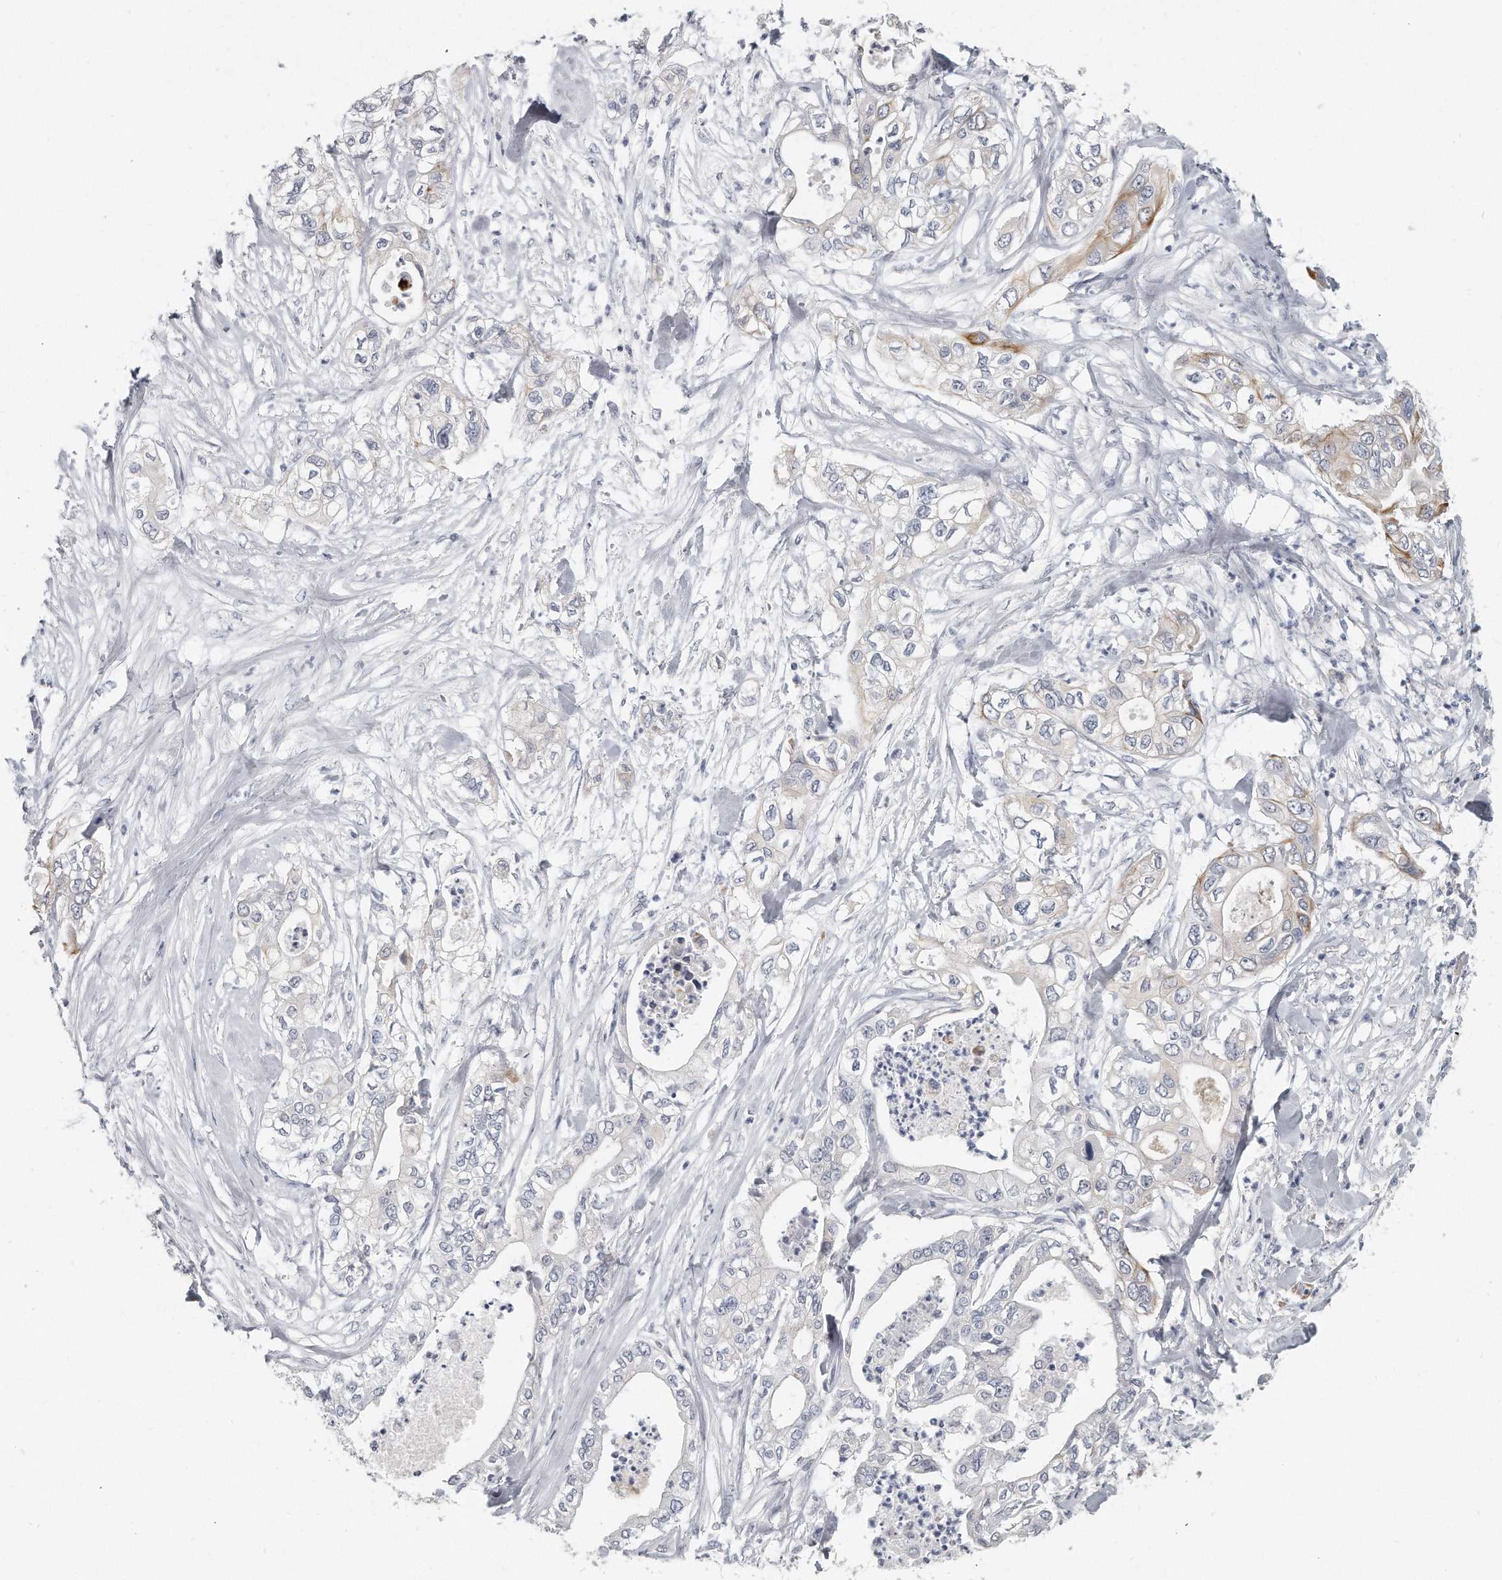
{"staining": {"intensity": "weak", "quantity": "<25%", "location": "cytoplasmic/membranous"}, "tissue": "pancreatic cancer", "cell_type": "Tumor cells", "image_type": "cancer", "snomed": [{"axis": "morphology", "description": "Adenocarcinoma, NOS"}, {"axis": "topography", "description": "Pancreas"}], "caption": "An immunohistochemistry photomicrograph of adenocarcinoma (pancreatic) is shown. There is no staining in tumor cells of adenocarcinoma (pancreatic).", "gene": "KLHL7", "patient": {"sex": "female", "age": 78}}